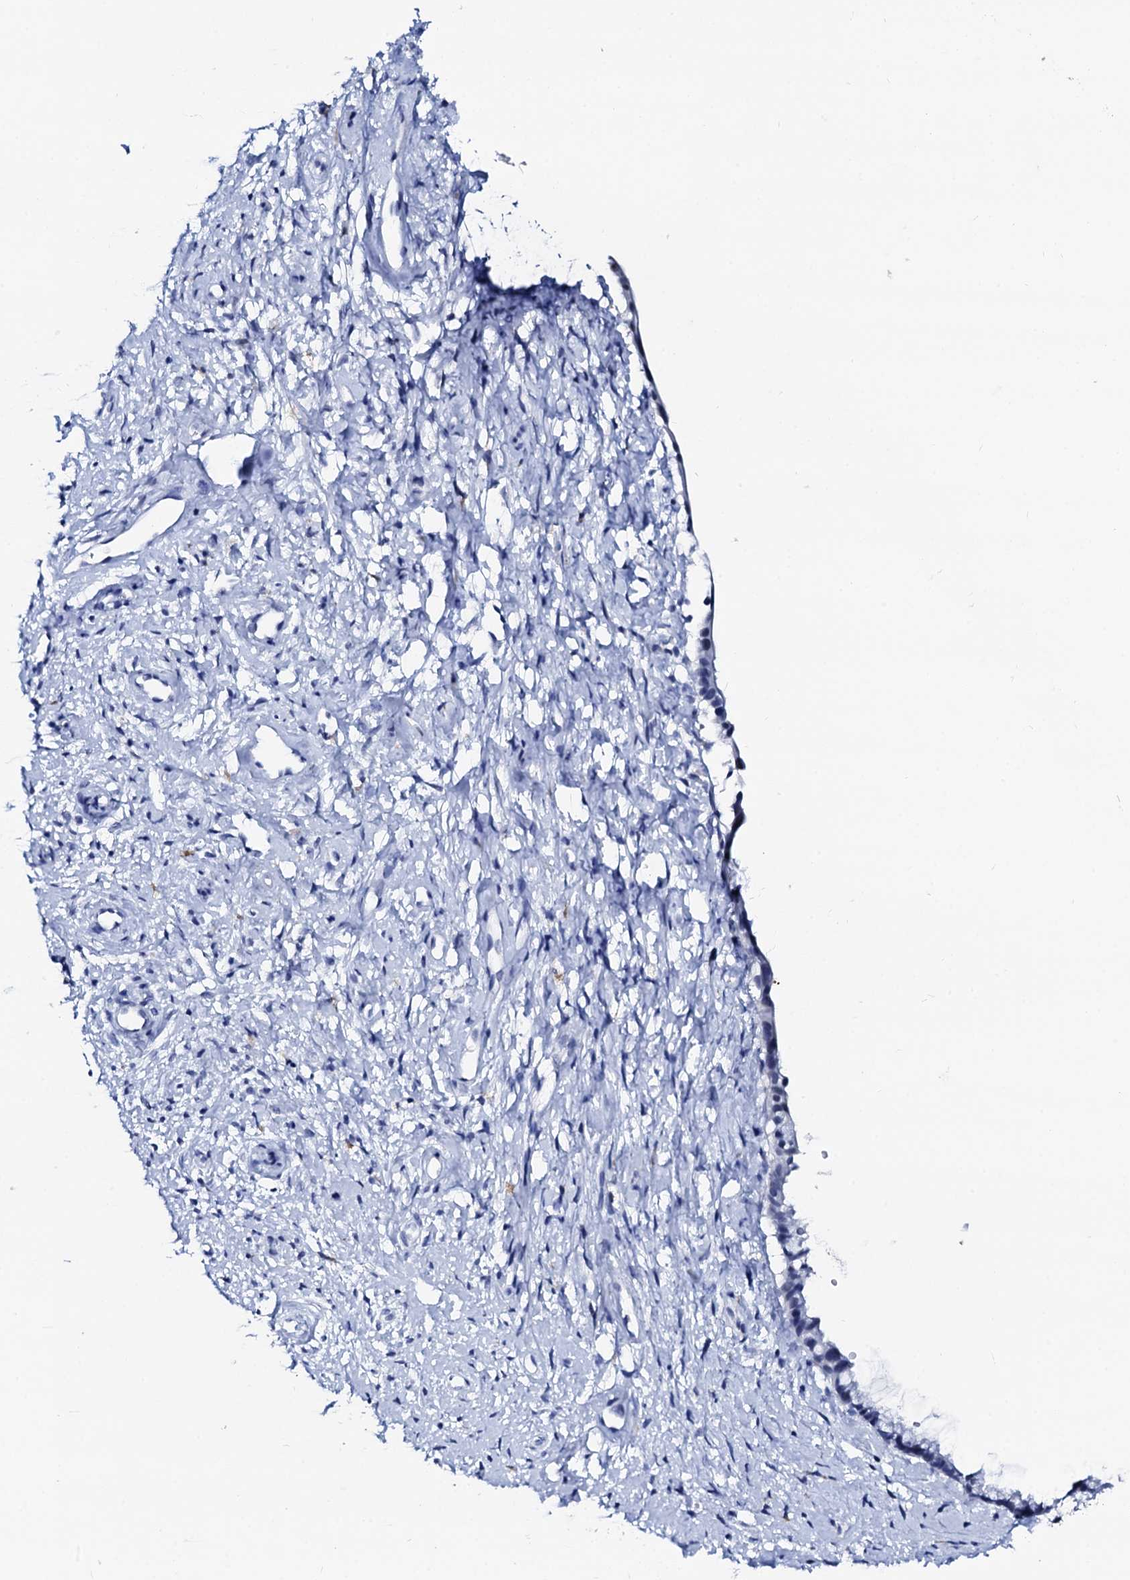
{"staining": {"intensity": "negative", "quantity": "none", "location": "none"}, "tissue": "cervix", "cell_type": "Glandular cells", "image_type": "normal", "snomed": [{"axis": "morphology", "description": "Normal tissue, NOS"}, {"axis": "topography", "description": "Cervix"}], "caption": "Cervix was stained to show a protein in brown. There is no significant positivity in glandular cells.", "gene": "SPATA19", "patient": {"sex": "female", "age": 57}}